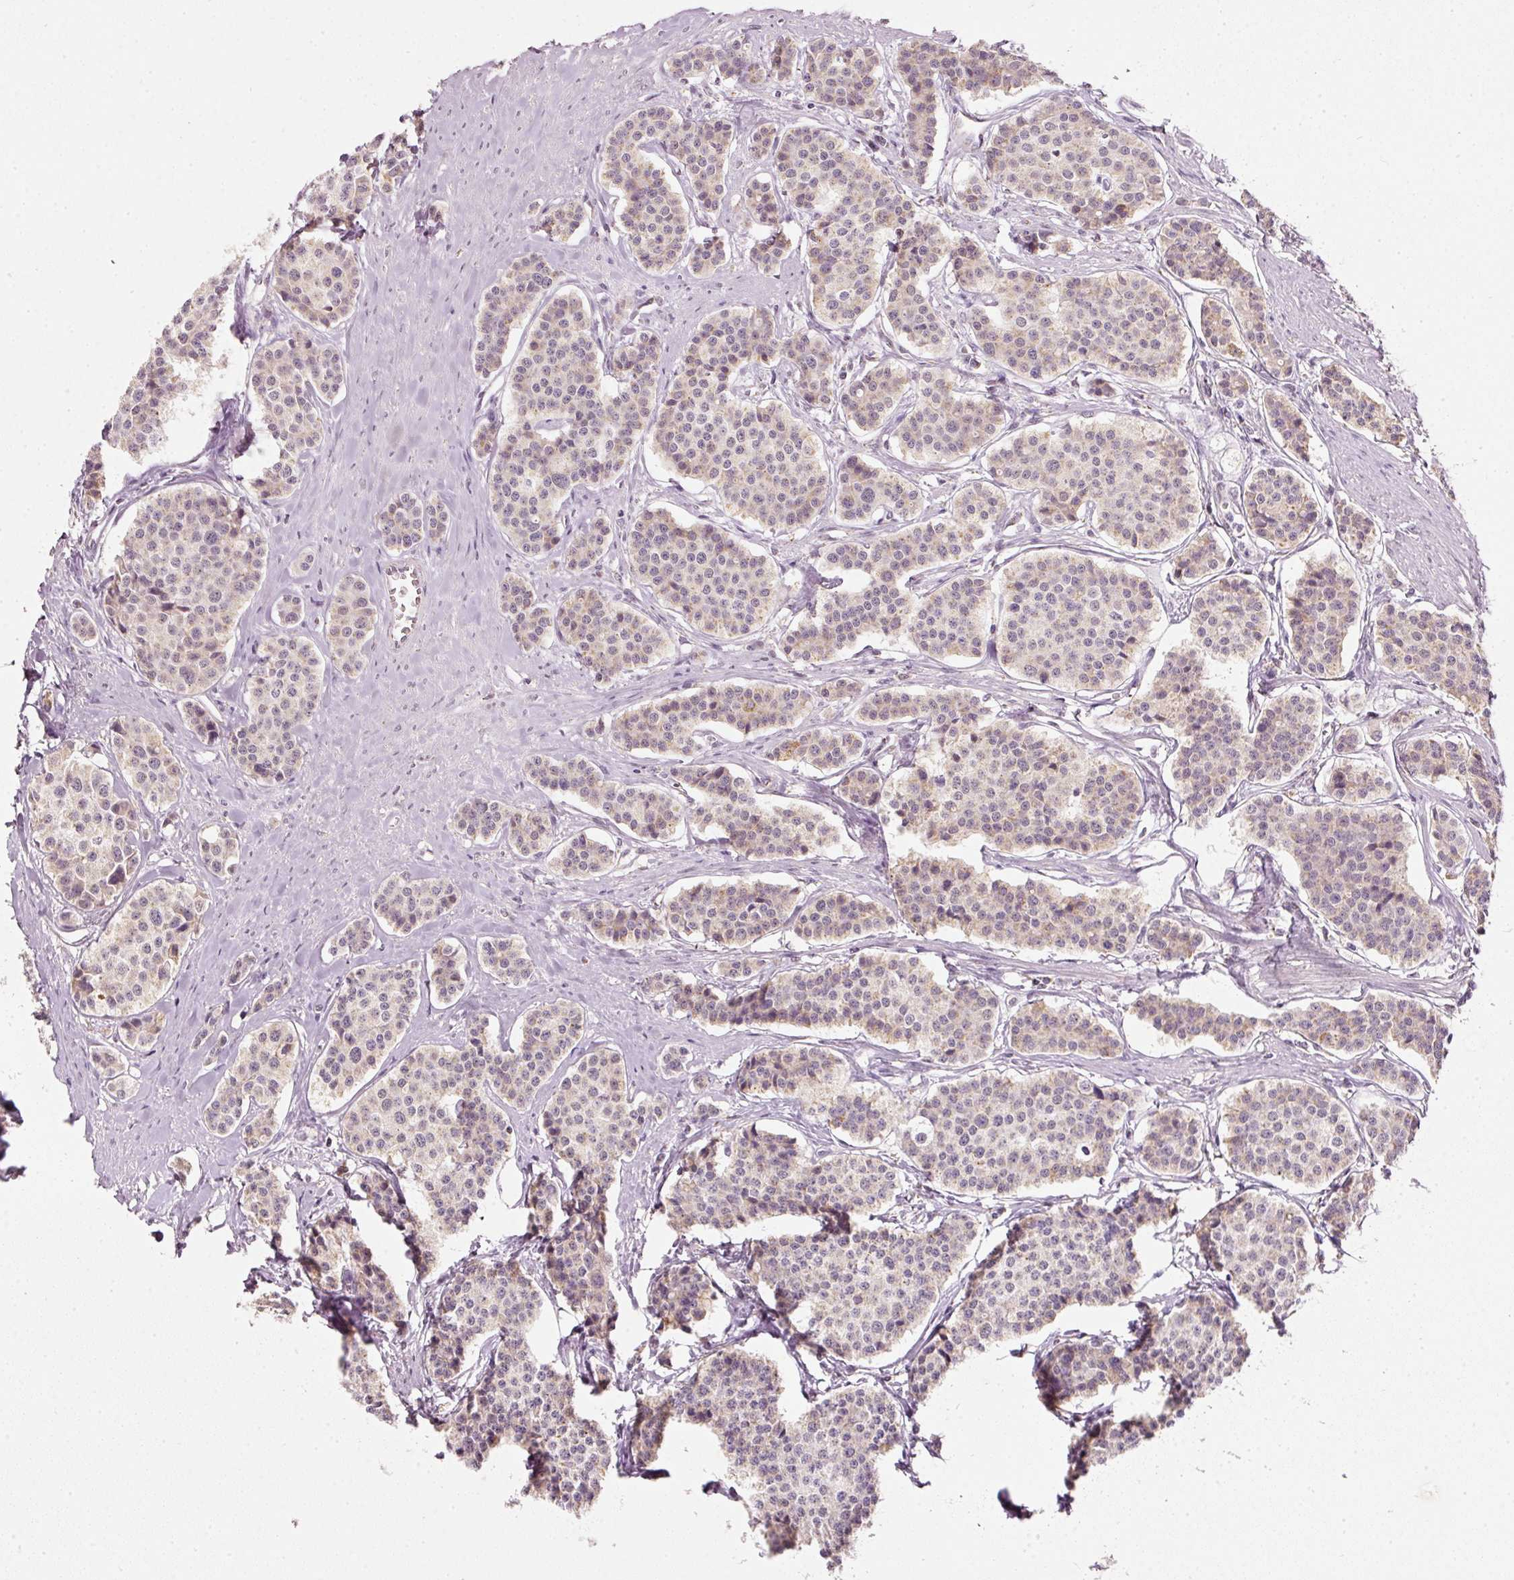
{"staining": {"intensity": "weak", "quantity": "<25%", "location": "cytoplasmic/membranous"}, "tissue": "carcinoid", "cell_type": "Tumor cells", "image_type": "cancer", "snomed": [{"axis": "morphology", "description": "Carcinoid, malignant, NOS"}, {"axis": "topography", "description": "Small intestine"}], "caption": "An image of carcinoid stained for a protein demonstrates no brown staining in tumor cells.", "gene": "FSTL3", "patient": {"sex": "male", "age": 60}}